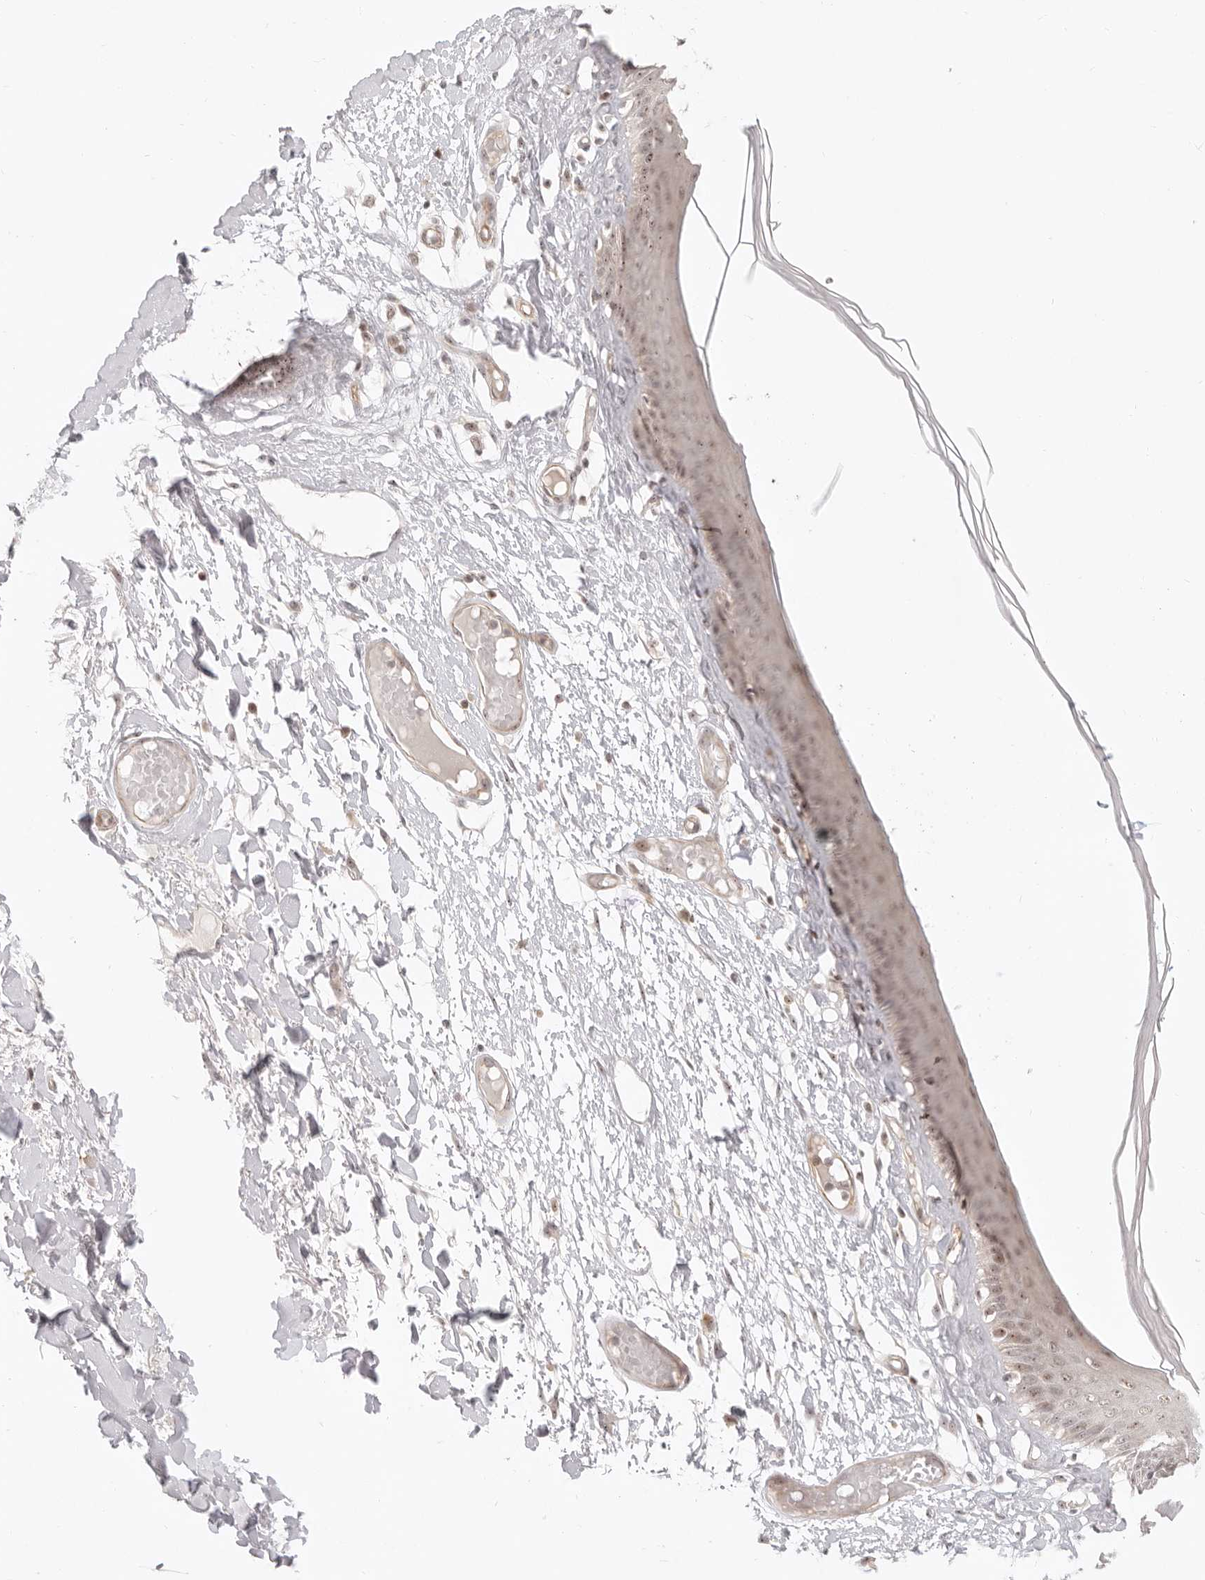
{"staining": {"intensity": "moderate", "quantity": ">75%", "location": "cytoplasmic/membranous,nuclear"}, "tissue": "skin", "cell_type": "Epidermal cells", "image_type": "normal", "snomed": [{"axis": "morphology", "description": "Normal tissue, NOS"}, {"axis": "topography", "description": "Vulva"}], "caption": "Protein expression analysis of normal skin reveals moderate cytoplasmic/membranous,nuclear positivity in about >75% of epidermal cells.", "gene": "BAP1", "patient": {"sex": "female", "age": 73}}